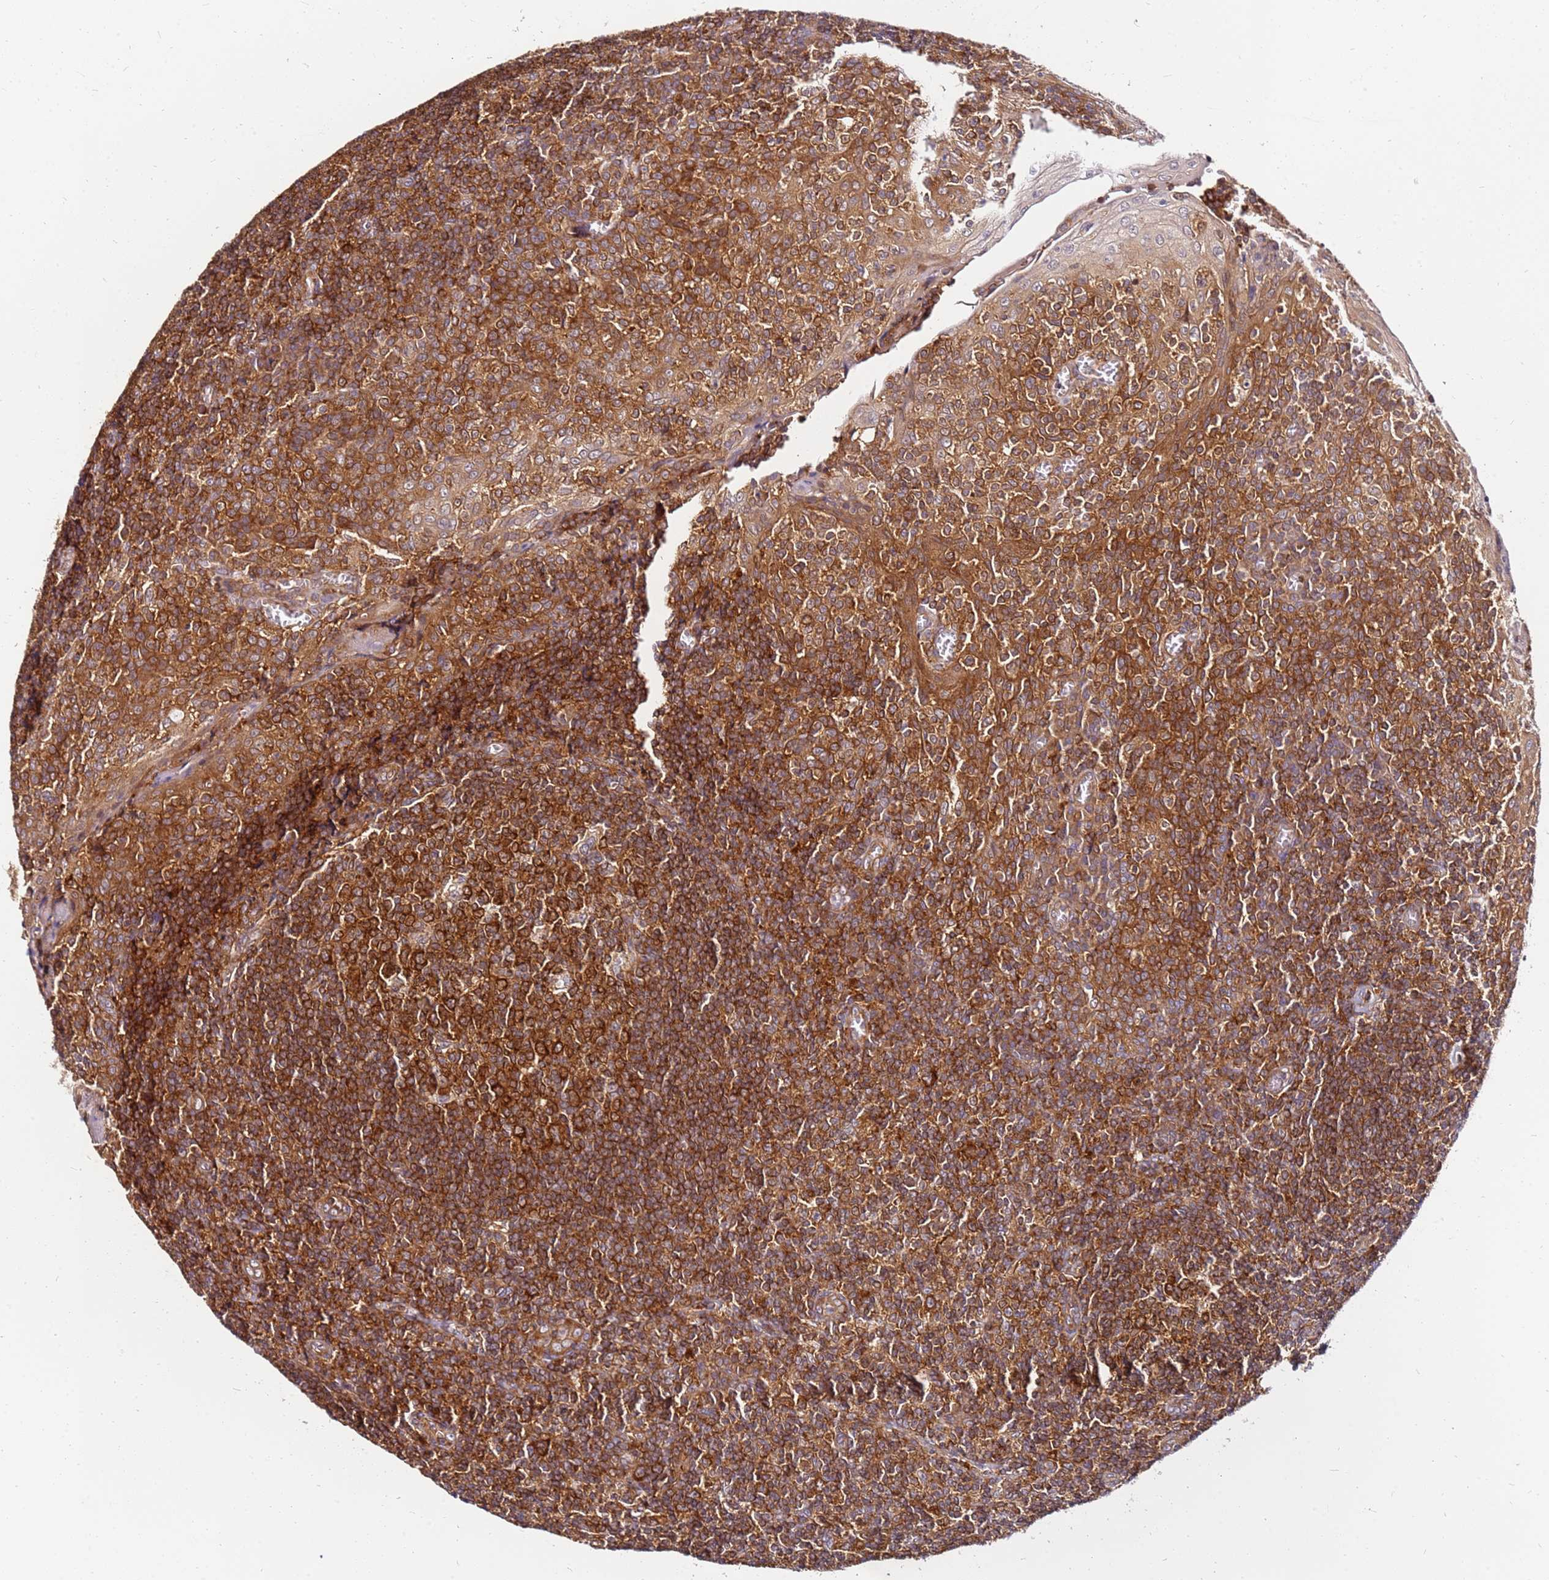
{"staining": {"intensity": "strong", "quantity": ">75%", "location": "cytoplasmic/membranous"}, "tissue": "tonsil", "cell_type": "Germinal center cells", "image_type": "normal", "snomed": [{"axis": "morphology", "description": "Normal tissue, NOS"}, {"axis": "topography", "description": "Tonsil"}], "caption": "High-magnification brightfield microscopy of normal tonsil stained with DAB (3,3'-diaminobenzidine) (brown) and counterstained with hematoxylin (blue). germinal center cells exhibit strong cytoplasmic/membranous expression is appreciated in about>75% of cells.", "gene": "PIH1D1", "patient": {"sex": "female", "age": 19}}